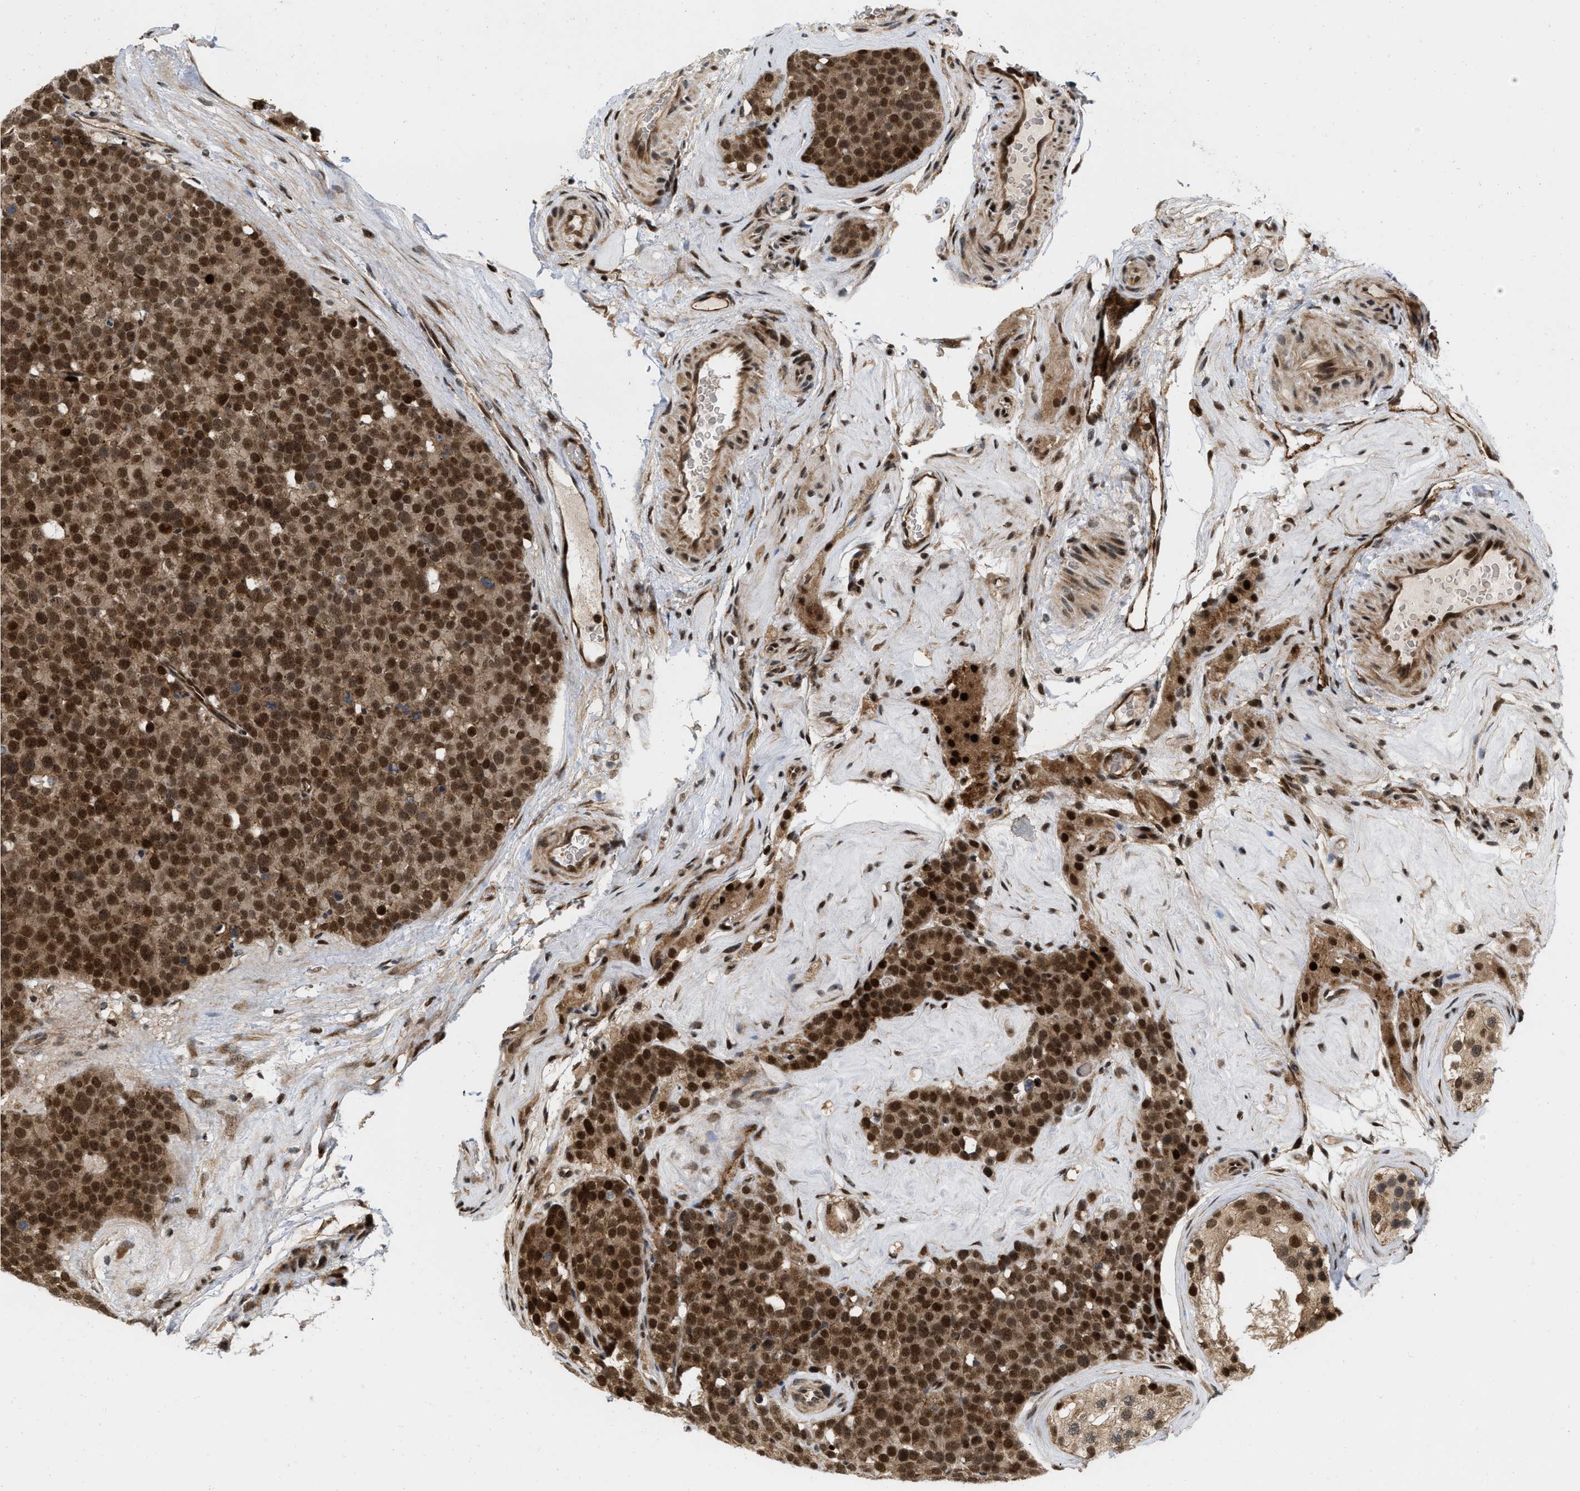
{"staining": {"intensity": "strong", "quantity": ">75%", "location": "nuclear"}, "tissue": "testis cancer", "cell_type": "Tumor cells", "image_type": "cancer", "snomed": [{"axis": "morphology", "description": "Seminoma, NOS"}, {"axis": "topography", "description": "Testis"}], "caption": "Human testis cancer stained with a protein marker displays strong staining in tumor cells.", "gene": "ANKRD11", "patient": {"sex": "male", "age": 71}}